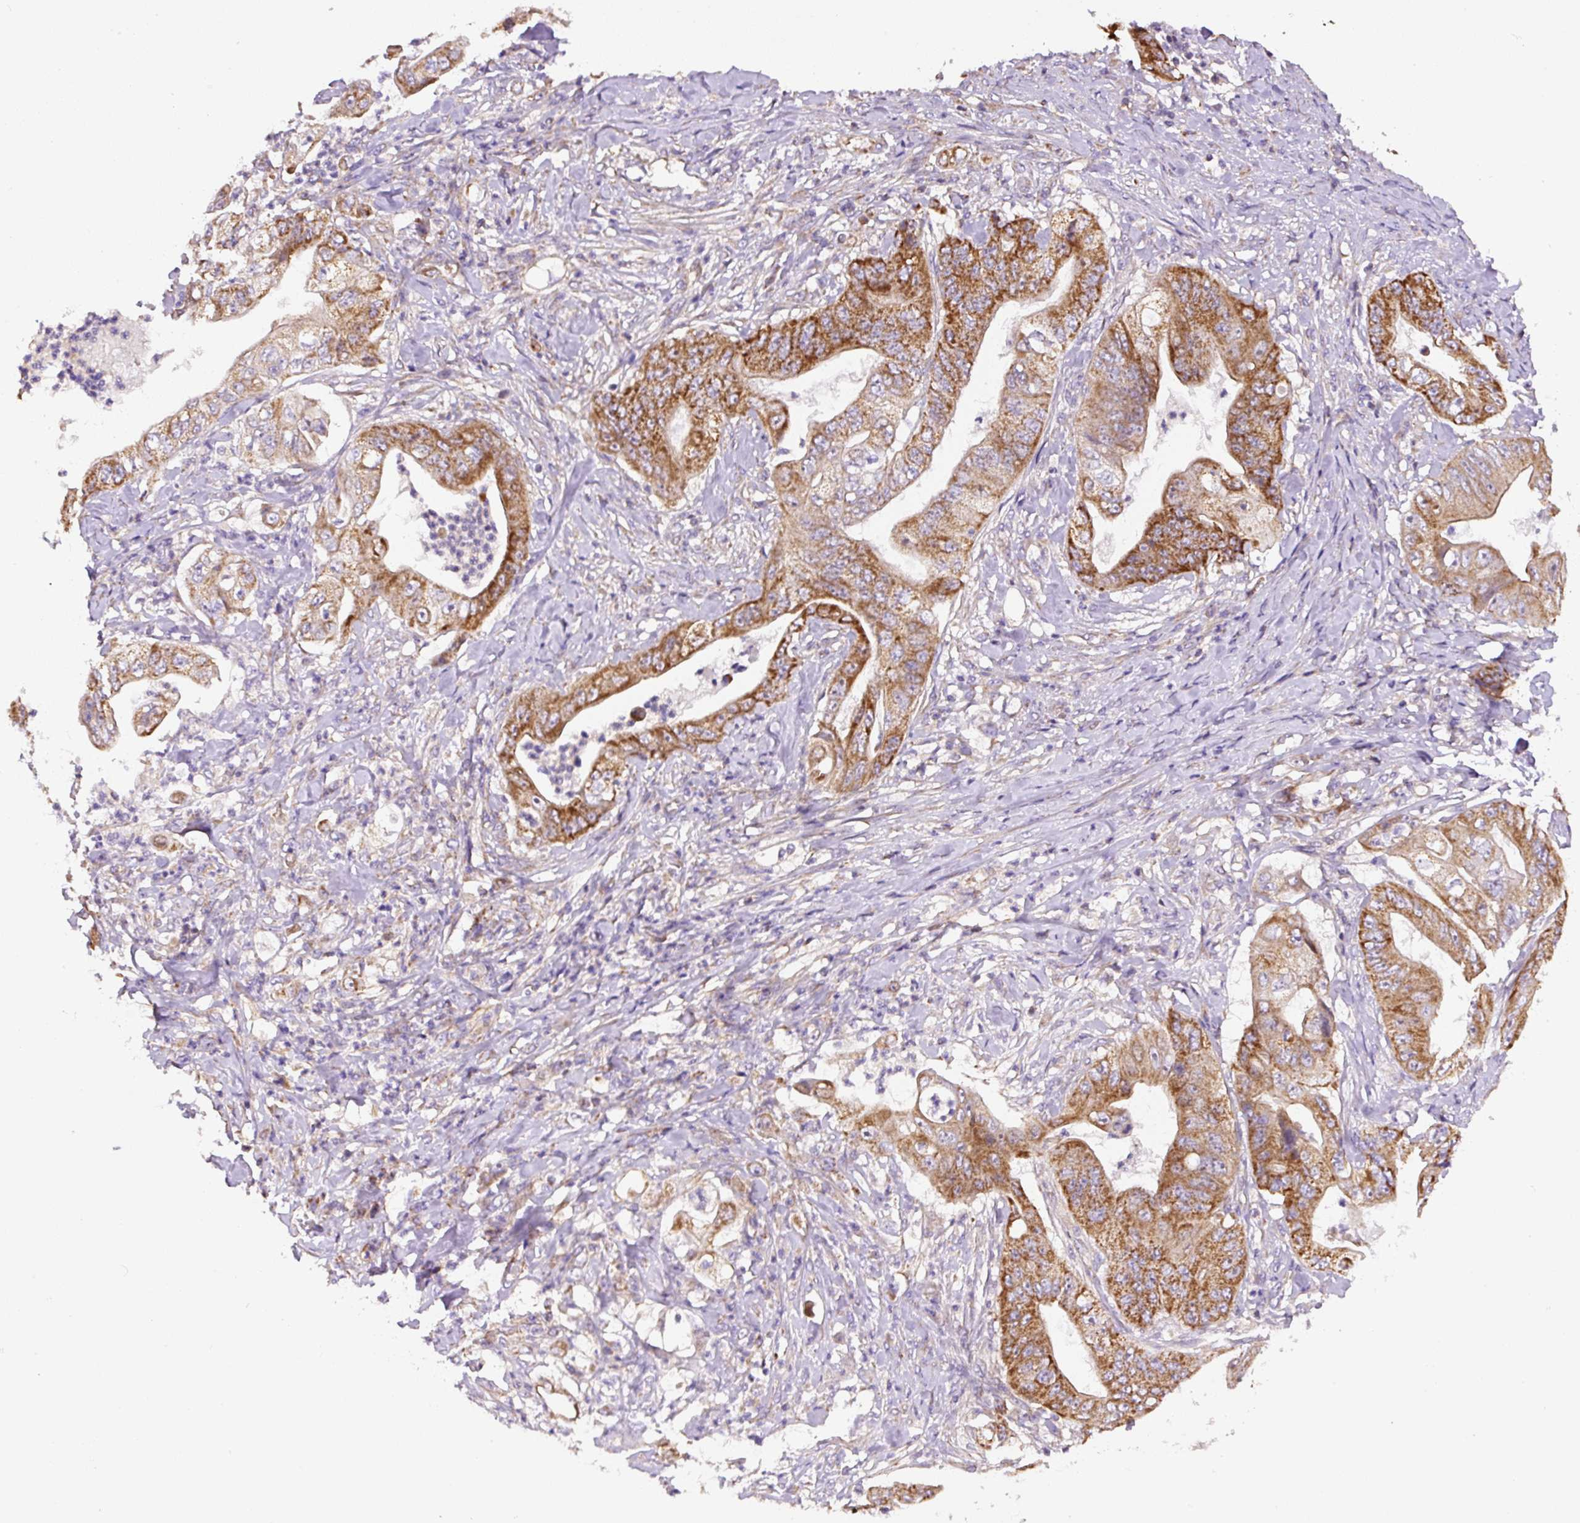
{"staining": {"intensity": "strong", "quantity": ">75%", "location": "cytoplasmic/membranous"}, "tissue": "stomach cancer", "cell_type": "Tumor cells", "image_type": "cancer", "snomed": [{"axis": "morphology", "description": "Adenocarcinoma, NOS"}, {"axis": "topography", "description": "Stomach"}], "caption": "Immunohistochemistry (IHC) micrograph of neoplastic tissue: human stomach cancer (adenocarcinoma) stained using immunohistochemistry exhibits high levels of strong protein expression localized specifically in the cytoplasmic/membranous of tumor cells, appearing as a cytoplasmic/membranous brown color.", "gene": "NDUFAF2", "patient": {"sex": "female", "age": 73}}